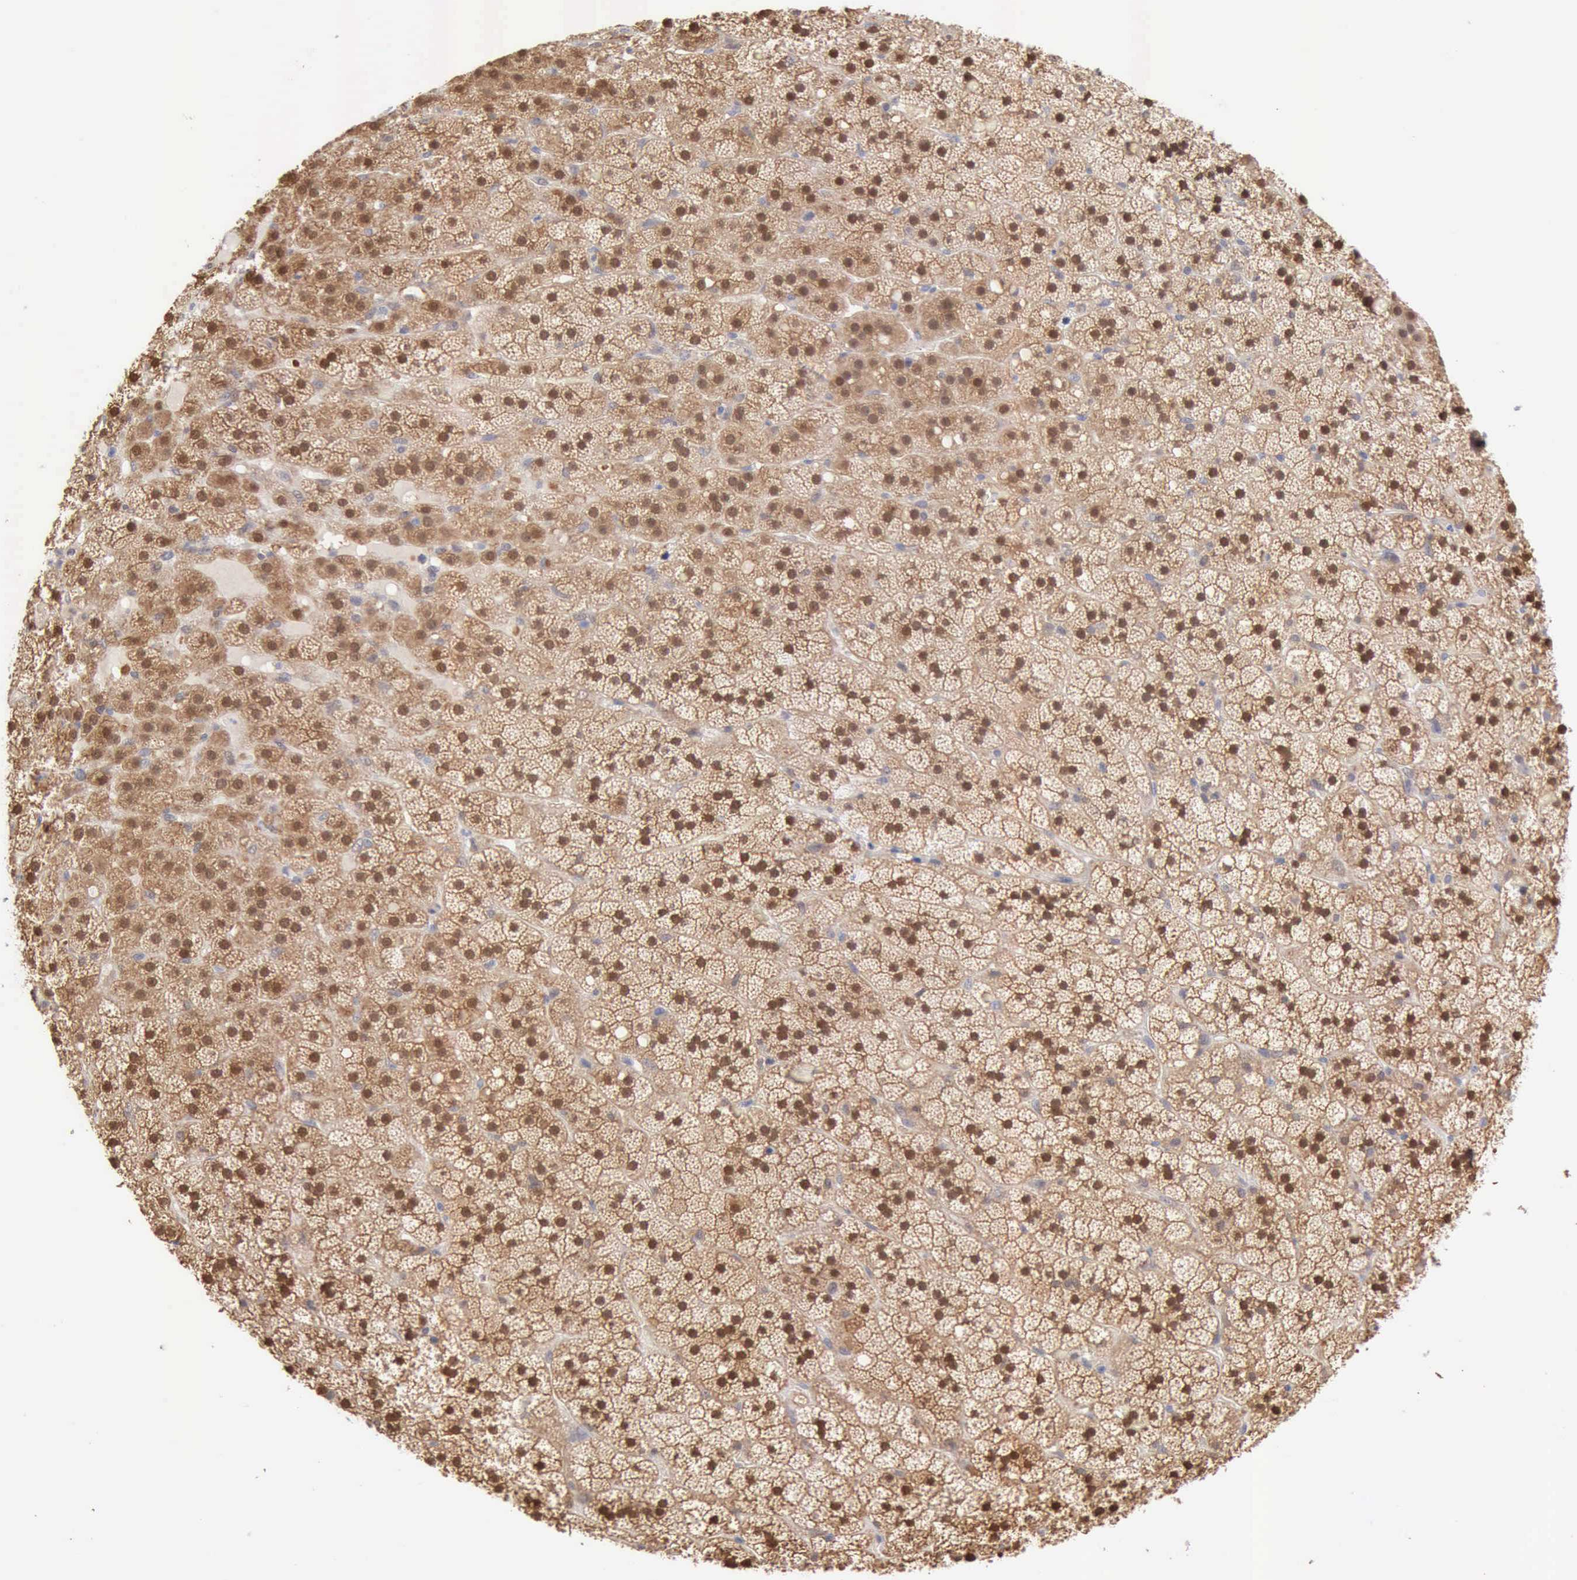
{"staining": {"intensity": "moderate", "quantity": ">75%", "location": "cytoplasmic/membranous,nuclear"}, "tissue": "adrenal gland", "cell_type": "Glandular cells", "image_type": "normal", "snomed": [{"axis": "morphology", "description": "Normal tissue, NOS"}, {"axis": "topography", "description": "Adrenal gland"}], "caption": "Brown immunohistochemical staining in benign adrenal gland displays moderate cytoplasmic/membranous,nuclear expression in approximately >75% of glandular cells.", "gene": "PTGR2", "patient": {"sex": "male", "age": 35}}